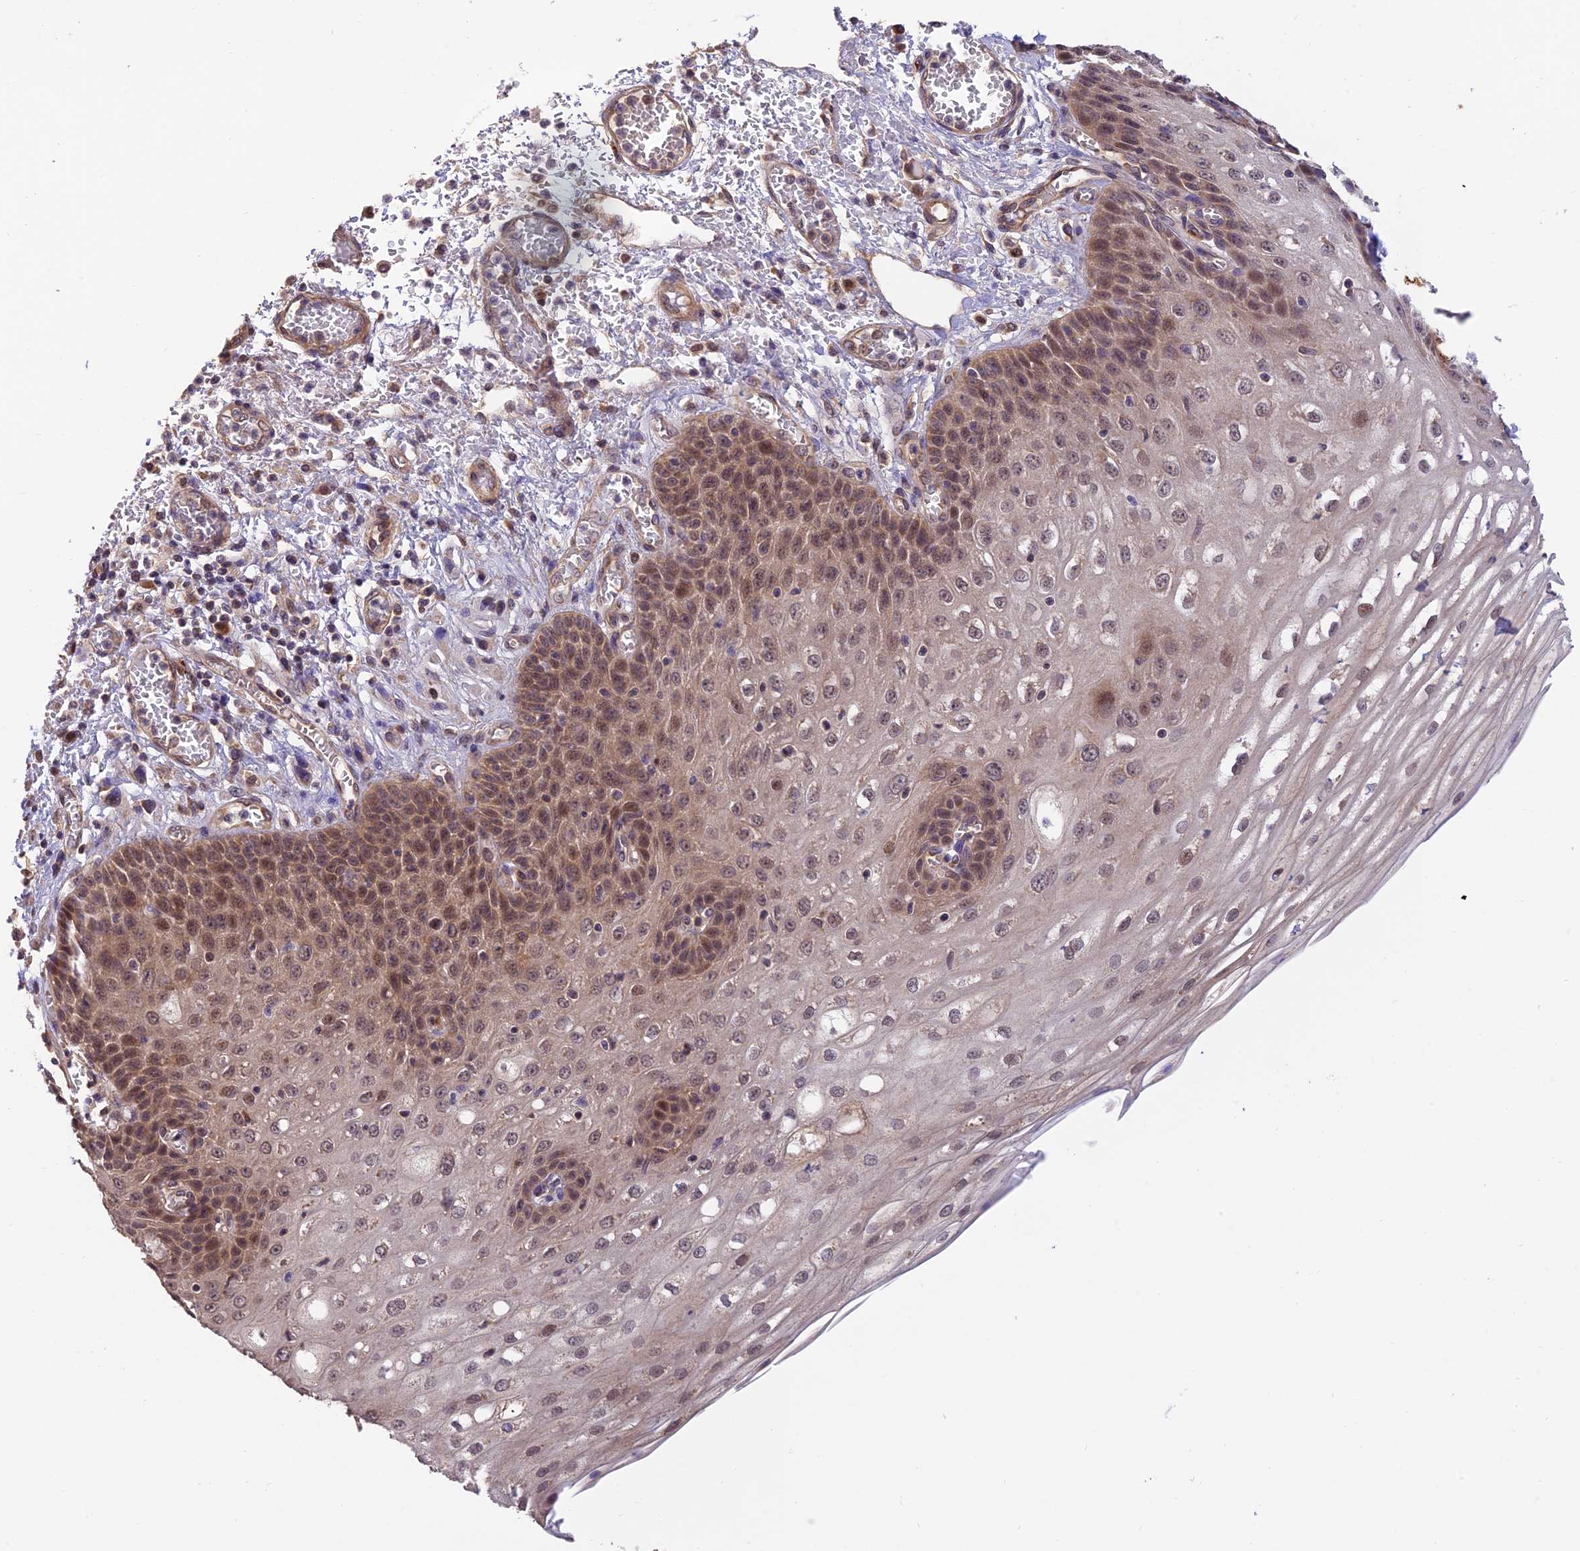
{"staining": {"intensity": "moderate", "quantity": ">75%", "location": "cytoplasmic/membranous,nuclear"}, "tissue": "esophagus", "cell_type": "Squamous epithelial cells", "image_type": "normal", "snomed": [{"axis": "morphology", "description": "Normal tissue, NOS"}, {"axis": "topography", "description": "Esophagus"}], "caption": "Human esophagus stained for a protein (brown) shows moderate cytoplasmic/membranous,nuclear positive staining in approximately >75% of squamous epithelial cells.", "gene": "MNS1", "patient": {"sex": "male", "age": 81}}